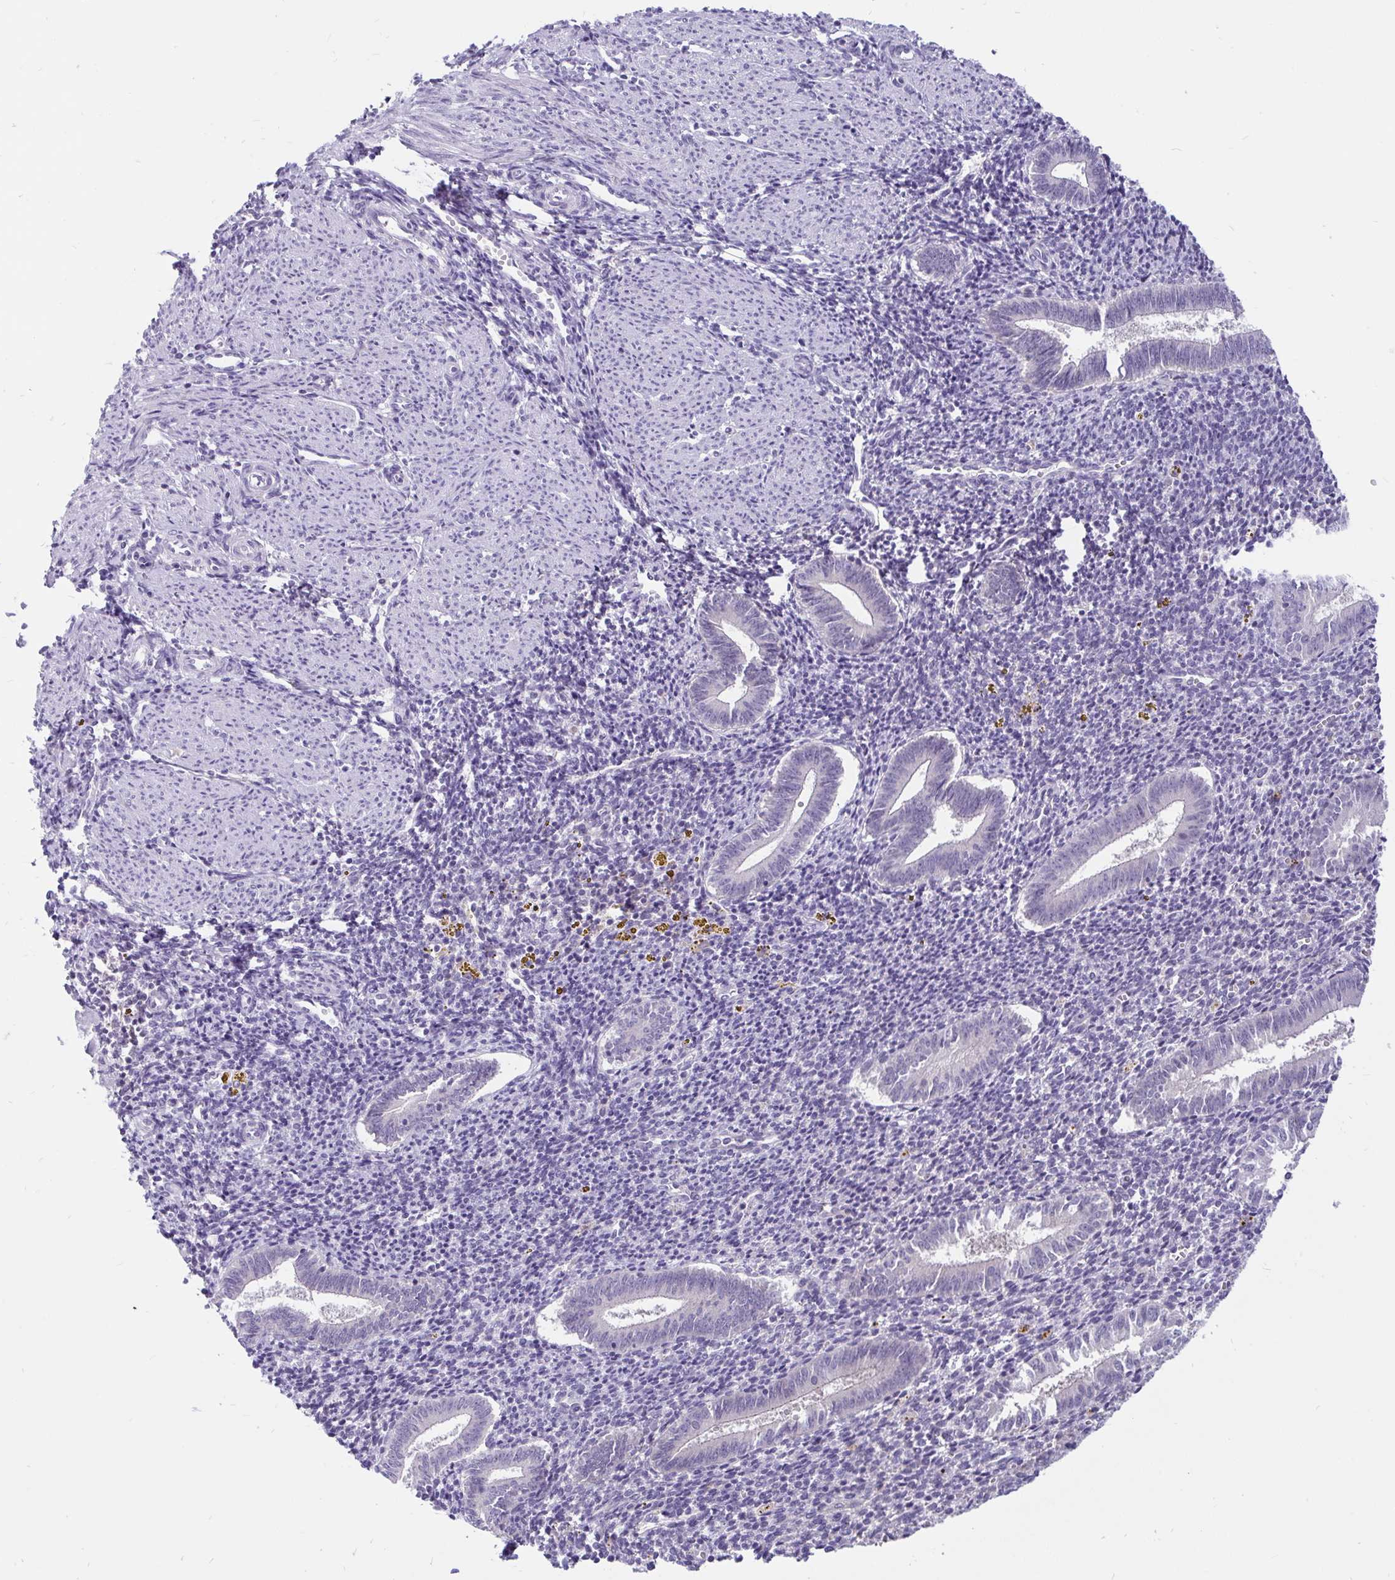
{"staining": {"intensity": "negative", "quantity": "none", "location": "none"}, "tissue": "endometrium", "cell_type": "Cells in endometrial stroma", "image_type": "normal", "snomed": [{"axis": "morphology", "description": "Normal tissue, NOS"}, {"axis": "topography", "description": "Endometrium"}], "caption": "The photomicrograph demonstrates no significant staining in cells in endometrial stroma of endometrium. (Stains: DAB immunohistochemistry (IHC) with hematoxylin counter stain, Microscopy: brightfield microscopy at high magnification).", "gene": "KIAA2013", "patient": {"sex": "female", "age": 25}}